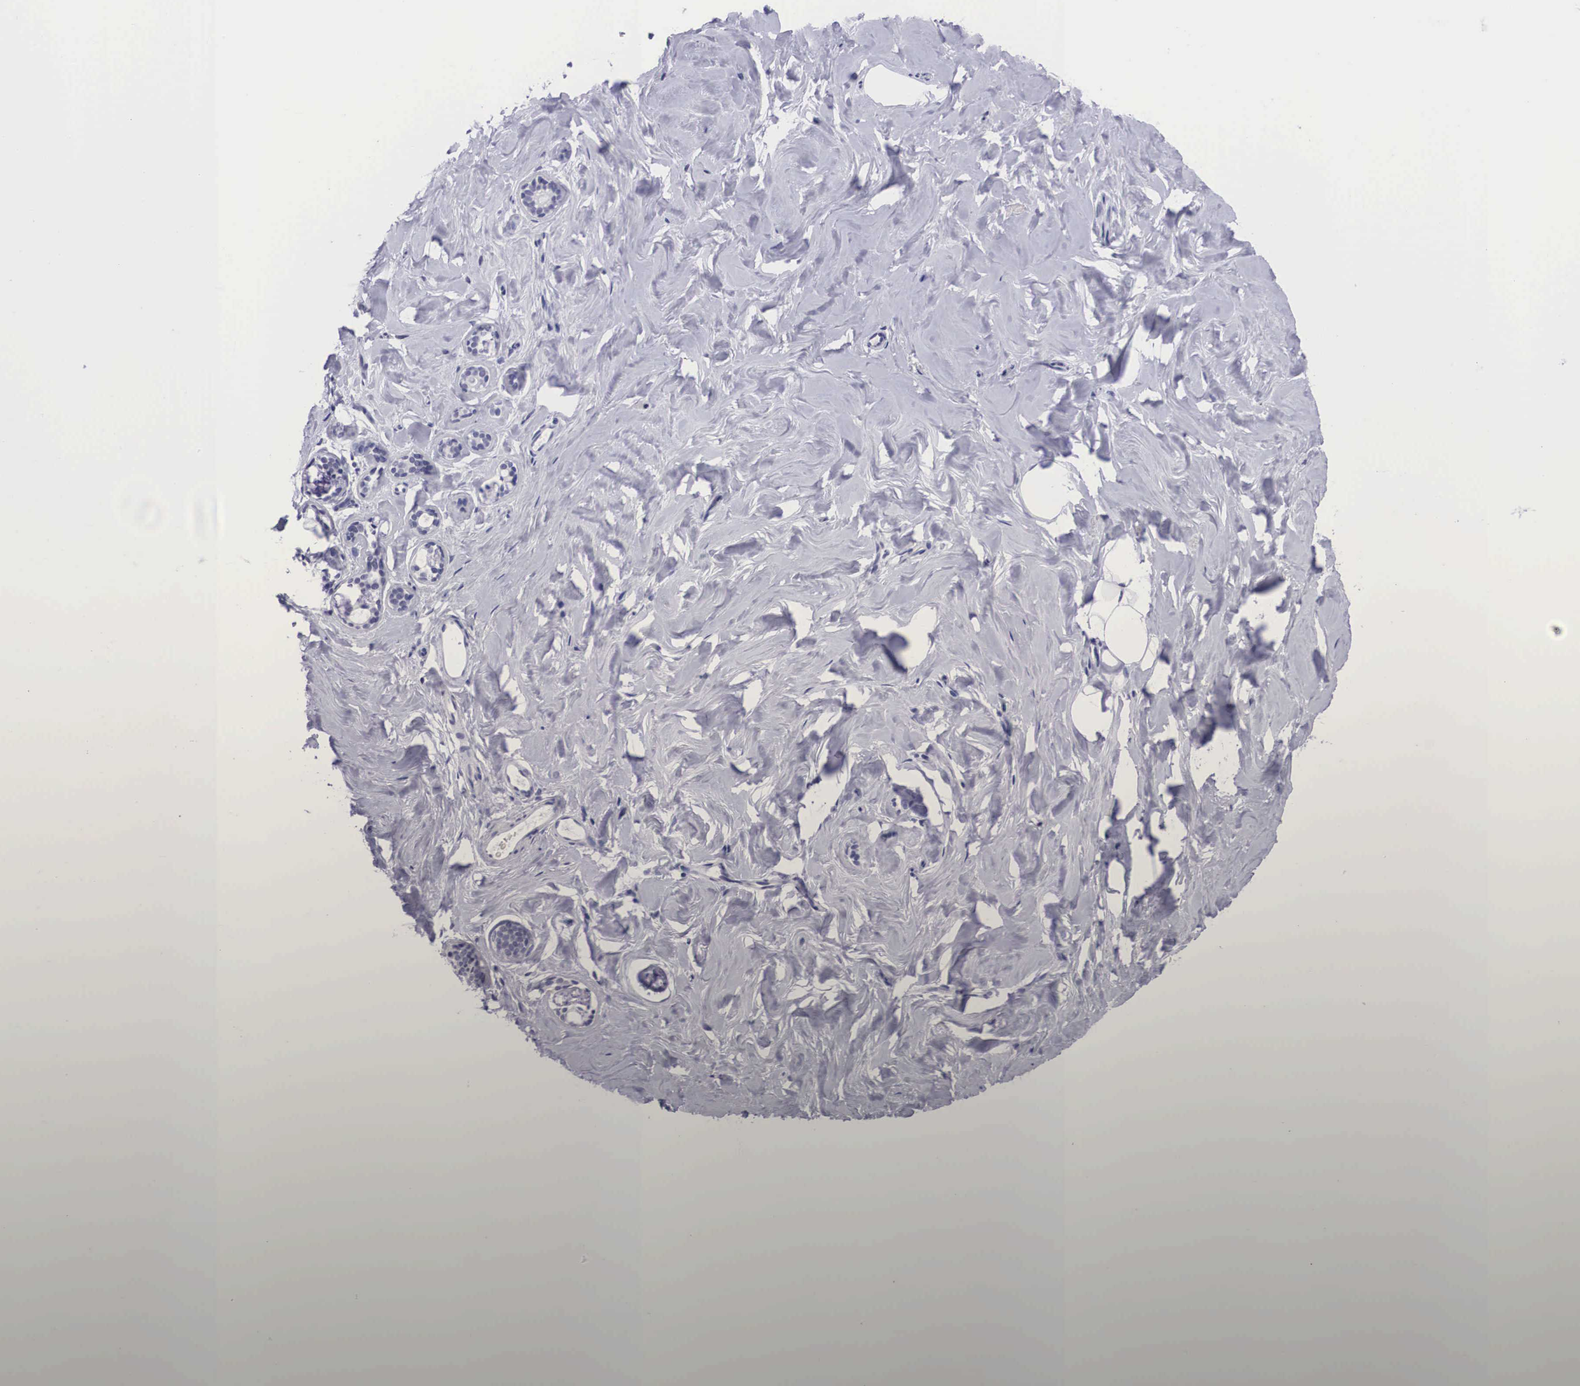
{"staining": {"intensity": "negative", "quantity": "none", "location": "none"}, "tissue": "breast", "cell_type": "Adipocytes", "image_type": "normal", "snomed": [{"axis": "morphology", "description": "Normal tissue, NOS"}, {"axis": "topography", "description": "Breast"}], "caption": "Protein analysis of benign breast reveals no significant staining in adipocytes. The staining is performed using DAB (3,3'-diaminobenzidine) brown chromogen with nuclei counter-stained in using hematoxylin.", "gene": "C22orf31", "patient": {"sex": "female", "age": 54}}